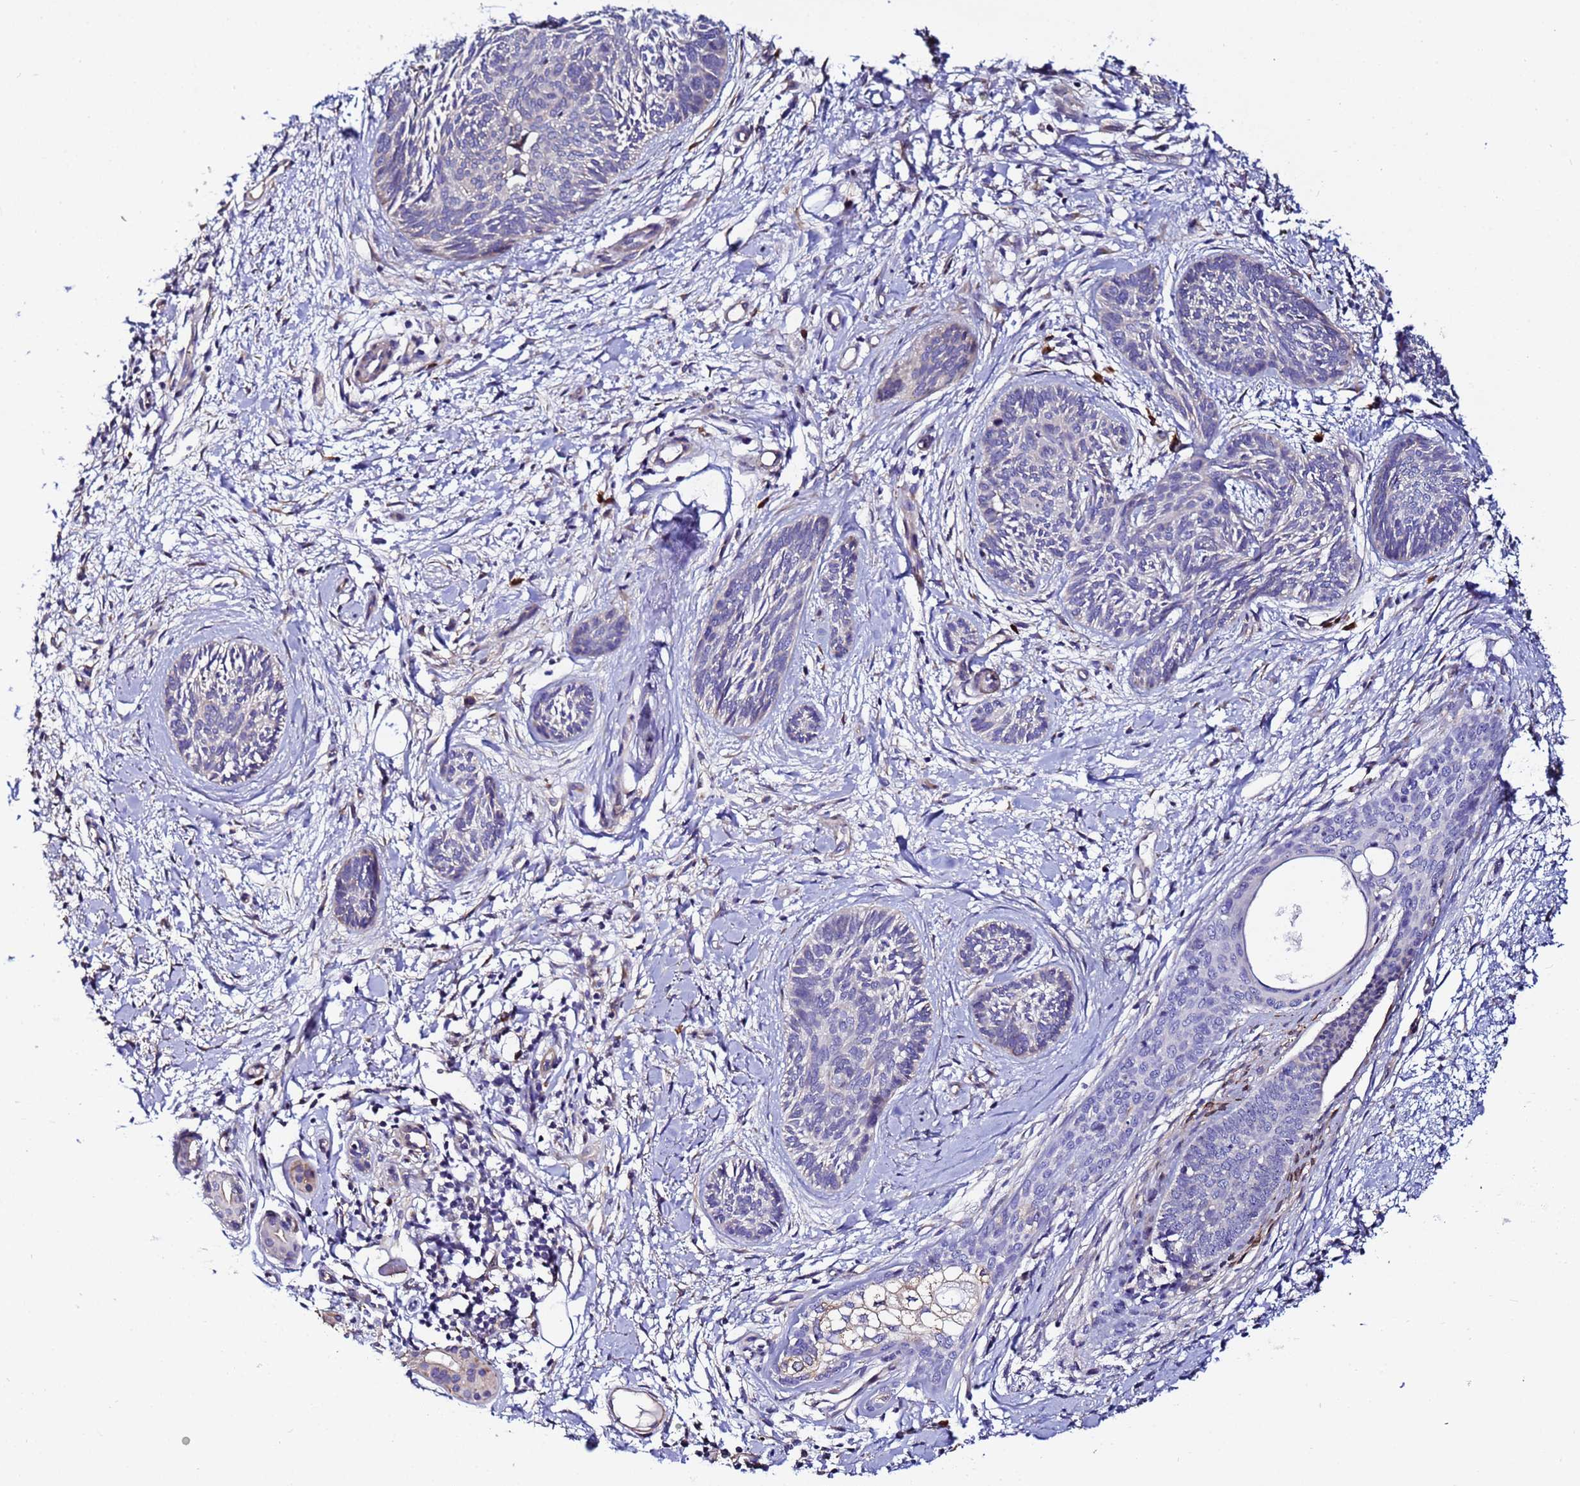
{"staining": {"intensity": "negative", "quantity": "none", "location": "none"}, "tissue": "skin cancer", "cell_type": "Tumor cells", "image_type": "cancer", "snomed": [{"axis": "morphology", "description": "Basal cell carcinoma"}, {"axis": "topography", "description": "Skin"}], "caption": "IHC micrograph of basal cell carcinoma (skin) stained for a protein (brown), which displays no staining in tumor cells.", "gene": "JRKL", "patient": {"sex": "female", "age": 81}}